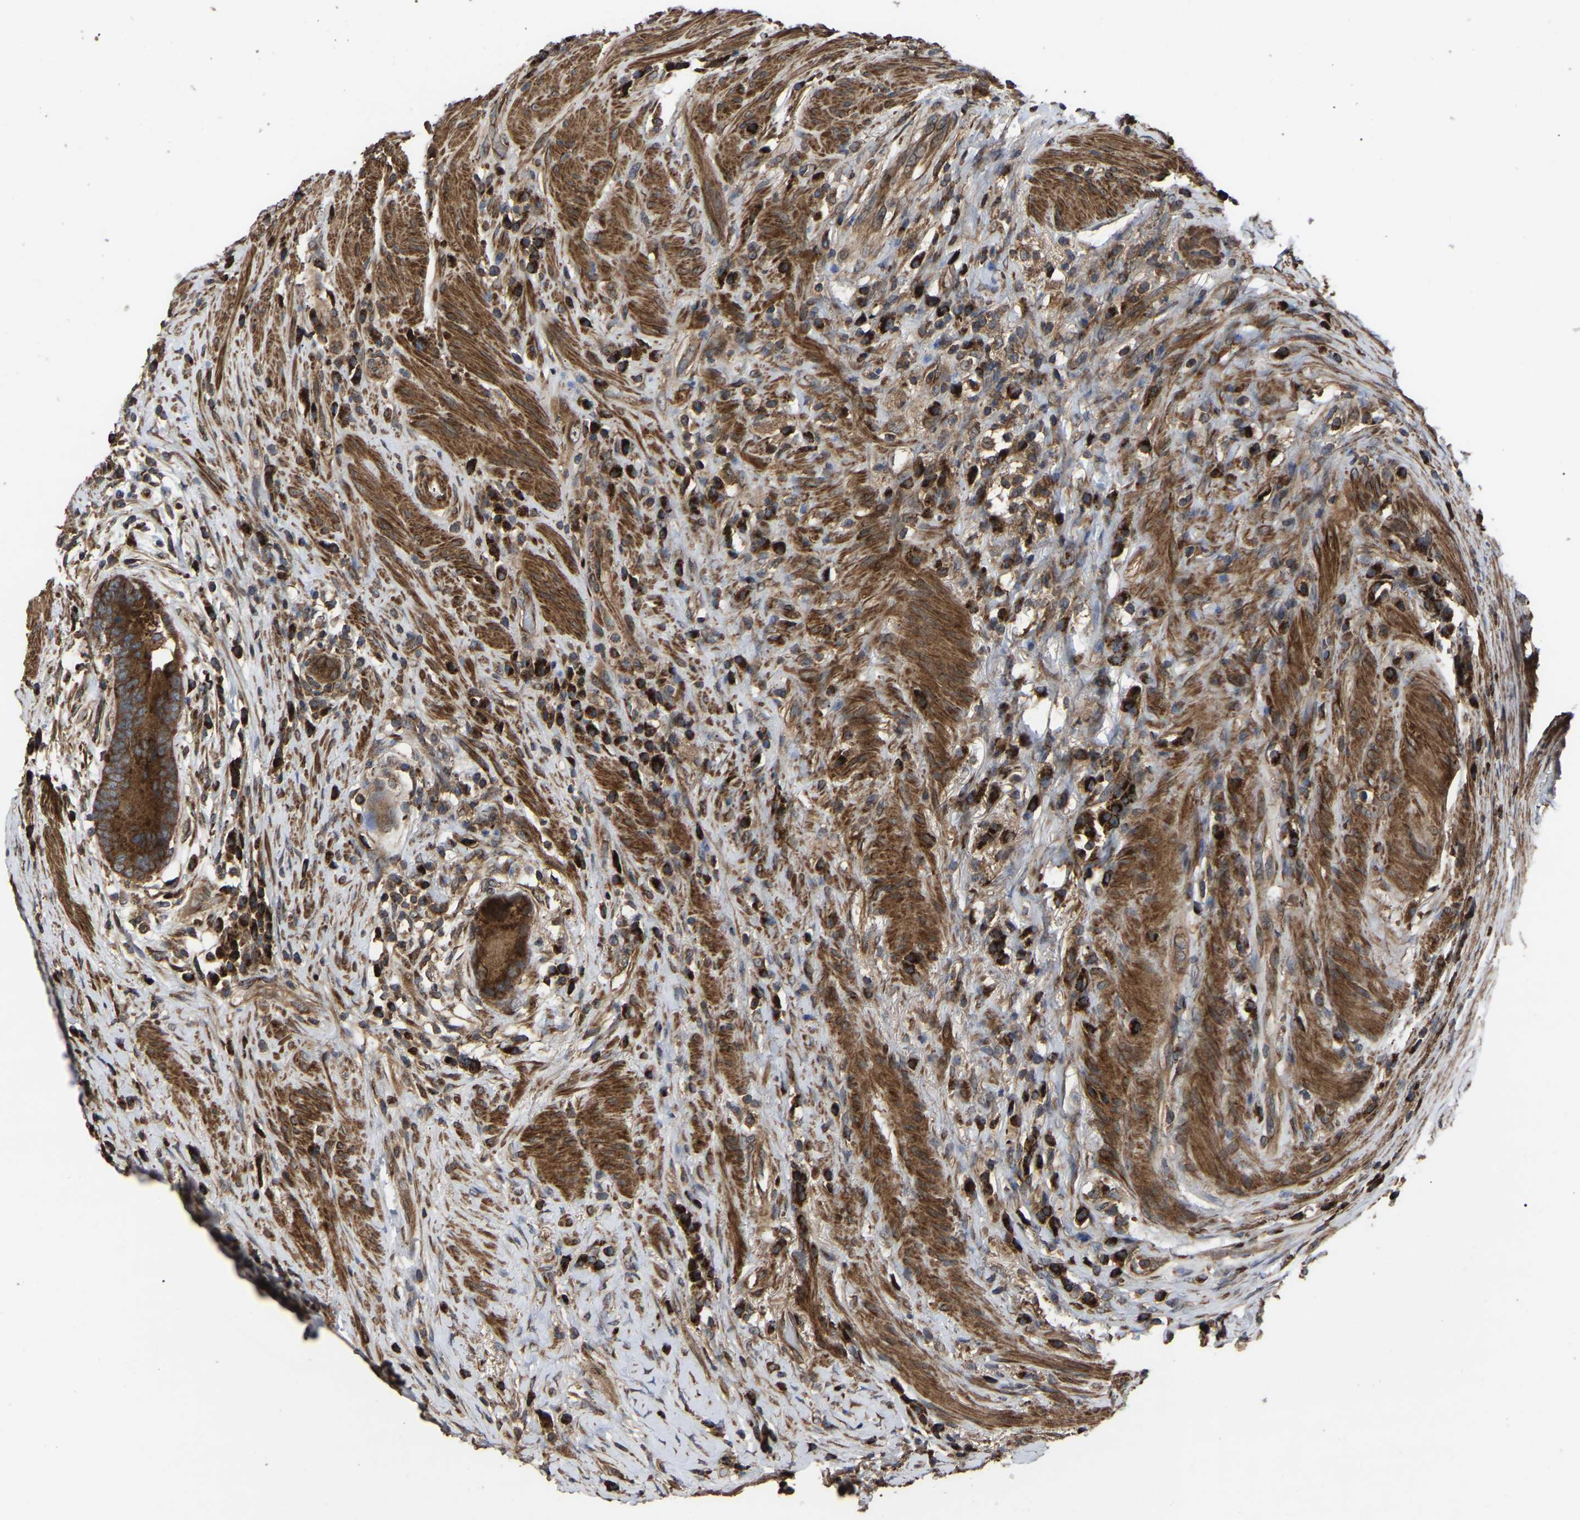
{"staining": {"intensity": "moderate", "quantity": ">75%", "location": "cytoplasmic/membranous"}, "tissue": "colorectal cancer", "cell_type": "Tumor cells", "image_type": "cancer", "snomed": [{"axis": "morphology", "description": "Adenocarcinoma, NOS"}, {"axis": "topography", "description": "Rectum"}], "caption": "This is an image of immunohistochemistry staining of colorectal cancer, which shows moderate staining in the cytoplasmic/membranous of tumor cells.", "gene": "GCC1", "patient": {"sex": "female", "age": 89}}